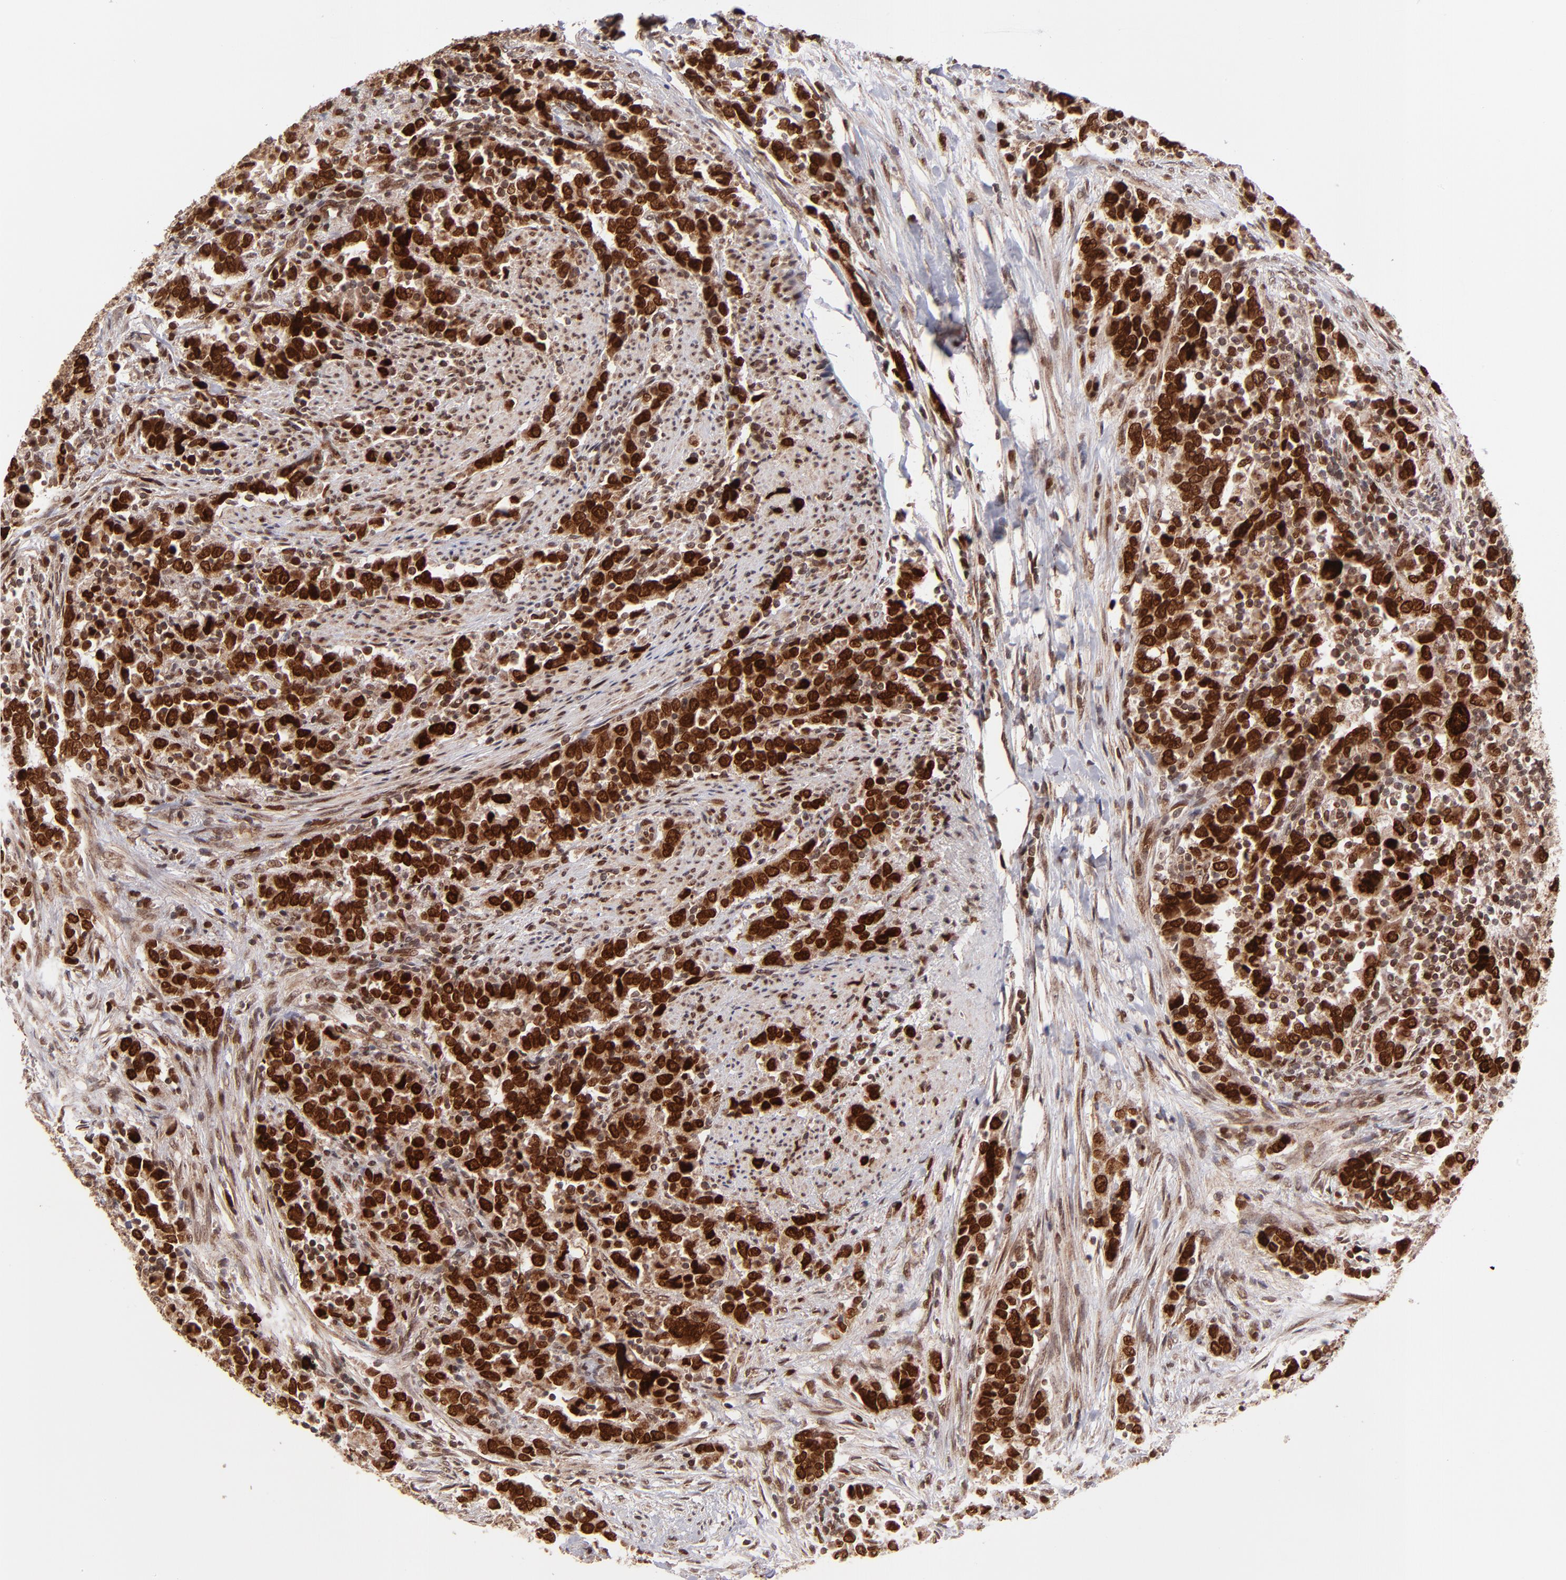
{"staining": {"intensity": "moderate", "quantity": ">75%", "location": "cytoplasmic/membranous,nuclear"}, "tissue": "urothelial cancer", "cell_type": "Tumor cells", "image_type": "cancer", "snomed": [{"axis": "morphology", "description": "Urothelial carcinoma, High grade"}, {"axis": "topography", "description": "Urinary bladder"}], "caption": "About >75% of tumor cells in urothelial cancer exhibit moderate cytoplasmic/membranous and nuclear protein expression as visualized by brown immunohistochemical staining.", "gene": "TOP1MT", "patient": {"sex": "male", "age": 61}}